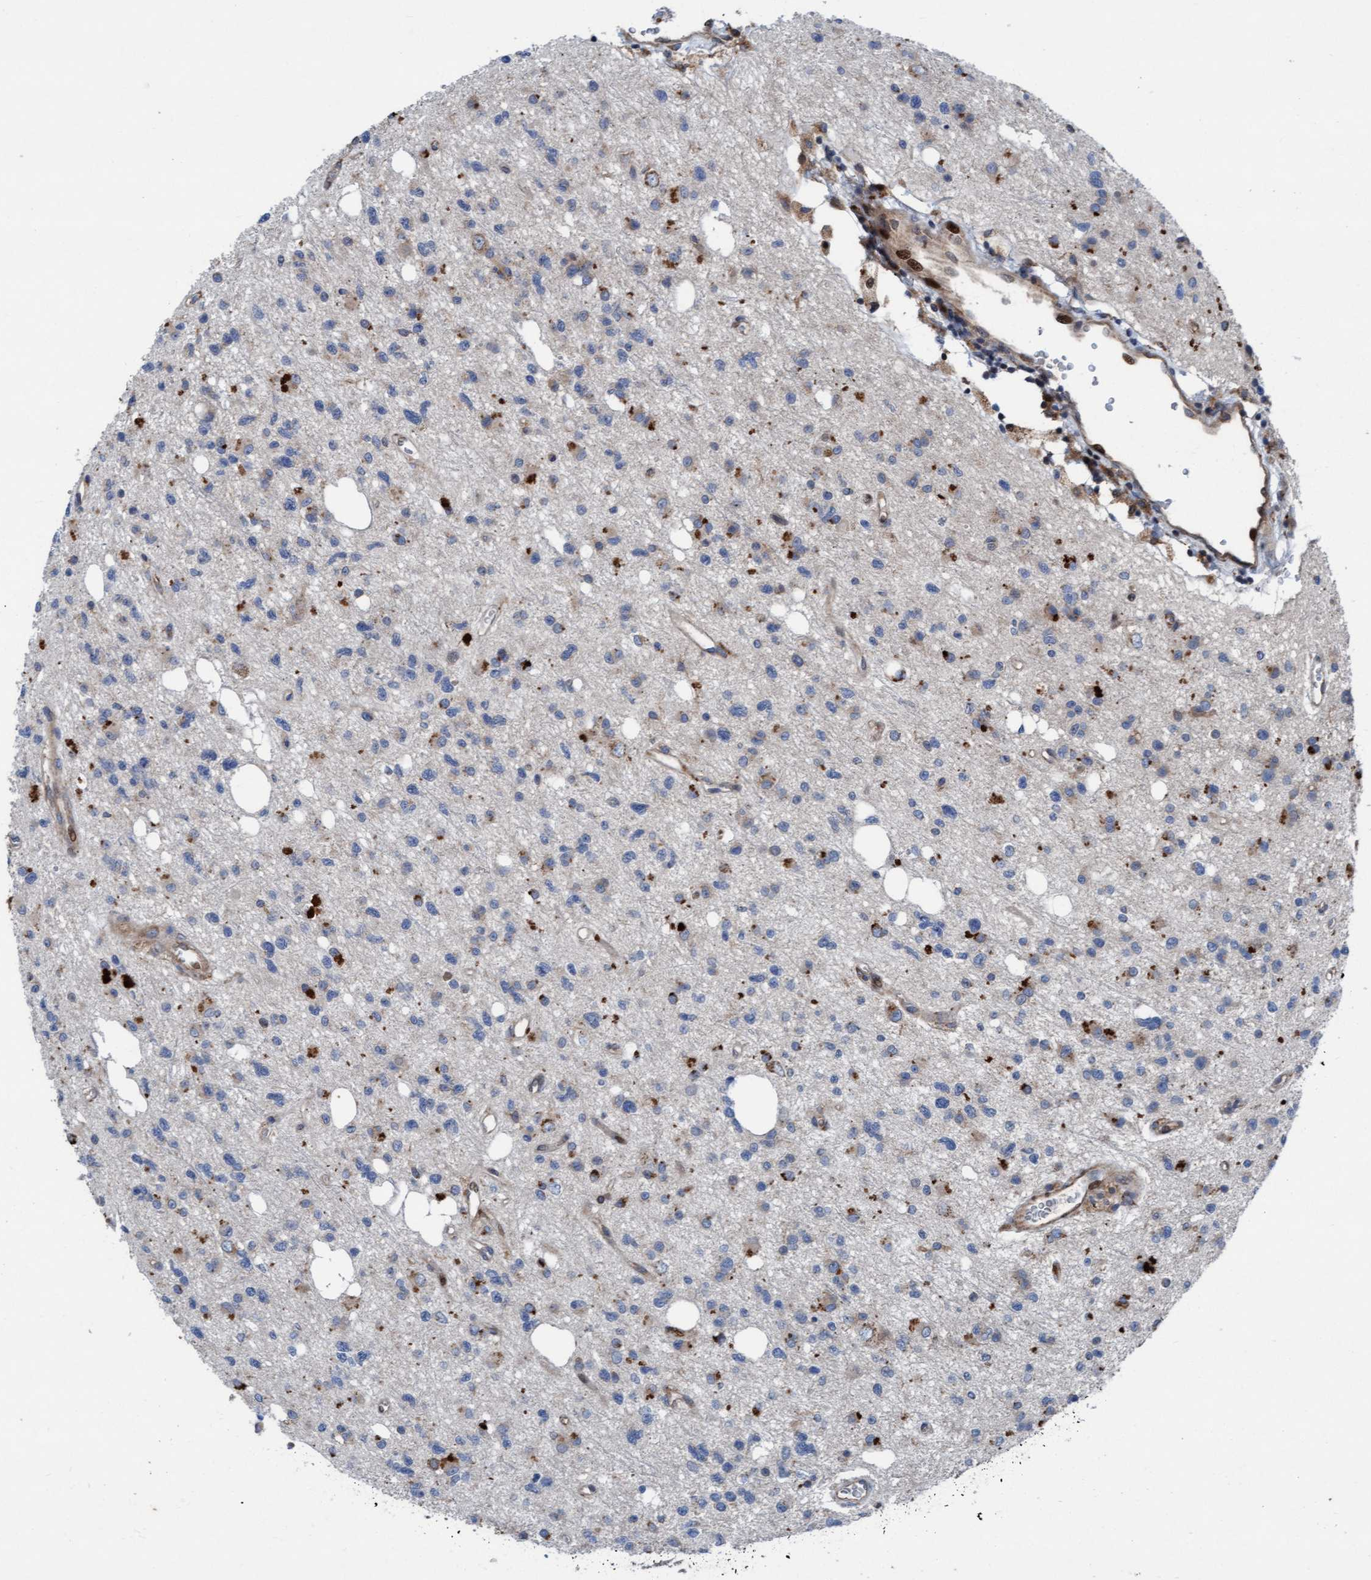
{"staining": {"intensity": "strong", "quantity": "<25%", "location": "cytoplasmic/membranous"}, "tissue": "glioma", "cell_type": "Tumor cells", "image_type": "cancer", "snomed": [{"axis": "morphology", "description": "Glioma, malignant, High grade"}, {"axis": "topography", "description": "Brain"}], "caption": "Protein staining of malignant glioma (high-grade) tissue displays strong cytoplasmic/membranous staining in approximately <25% of tumor cells. (DAB (3,3'-diaminobenzidine) = brown stain, brightfield microscopy at high magnification).", "gene": "KLHL26", "patient": {"sex": "female", "age": 62}}